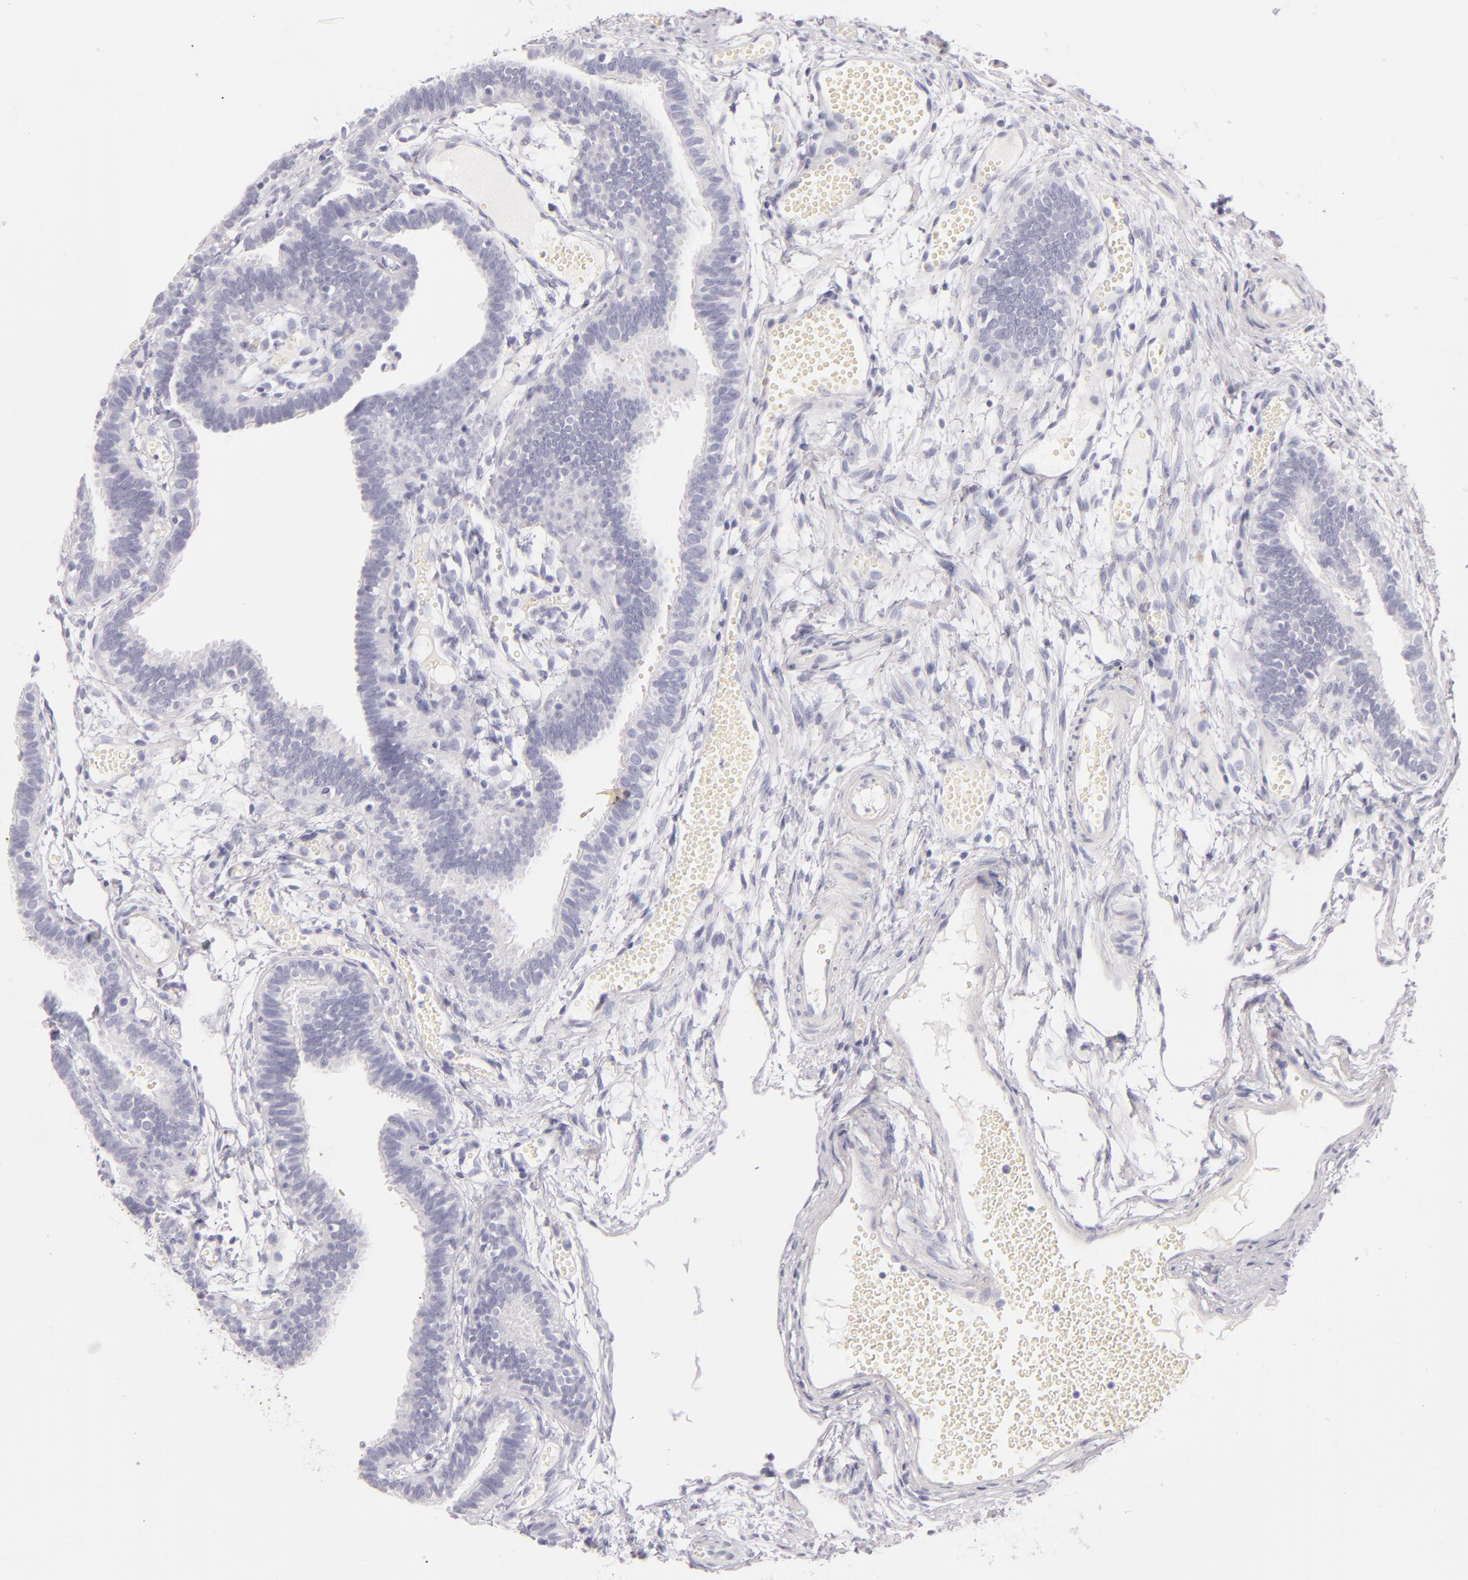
{"staining": {"intensity": "negative", "quantity": "none", "location": "none"}, "tissue": "fallopian tube", "cell_type": "Glandular cells", "image_type": "normal", "snomed": [{"axis": "morphology", "description": "Normal tissue, NOS"}, {"axis": "topography", "description": "Fallopian tube"}], "caption": "The immunohistochemistry (IHC) image has no significant staining in glandular cells of fallopian tube.", "gene": "FABP1", "patient": {"sex": "female", "age": 29}}